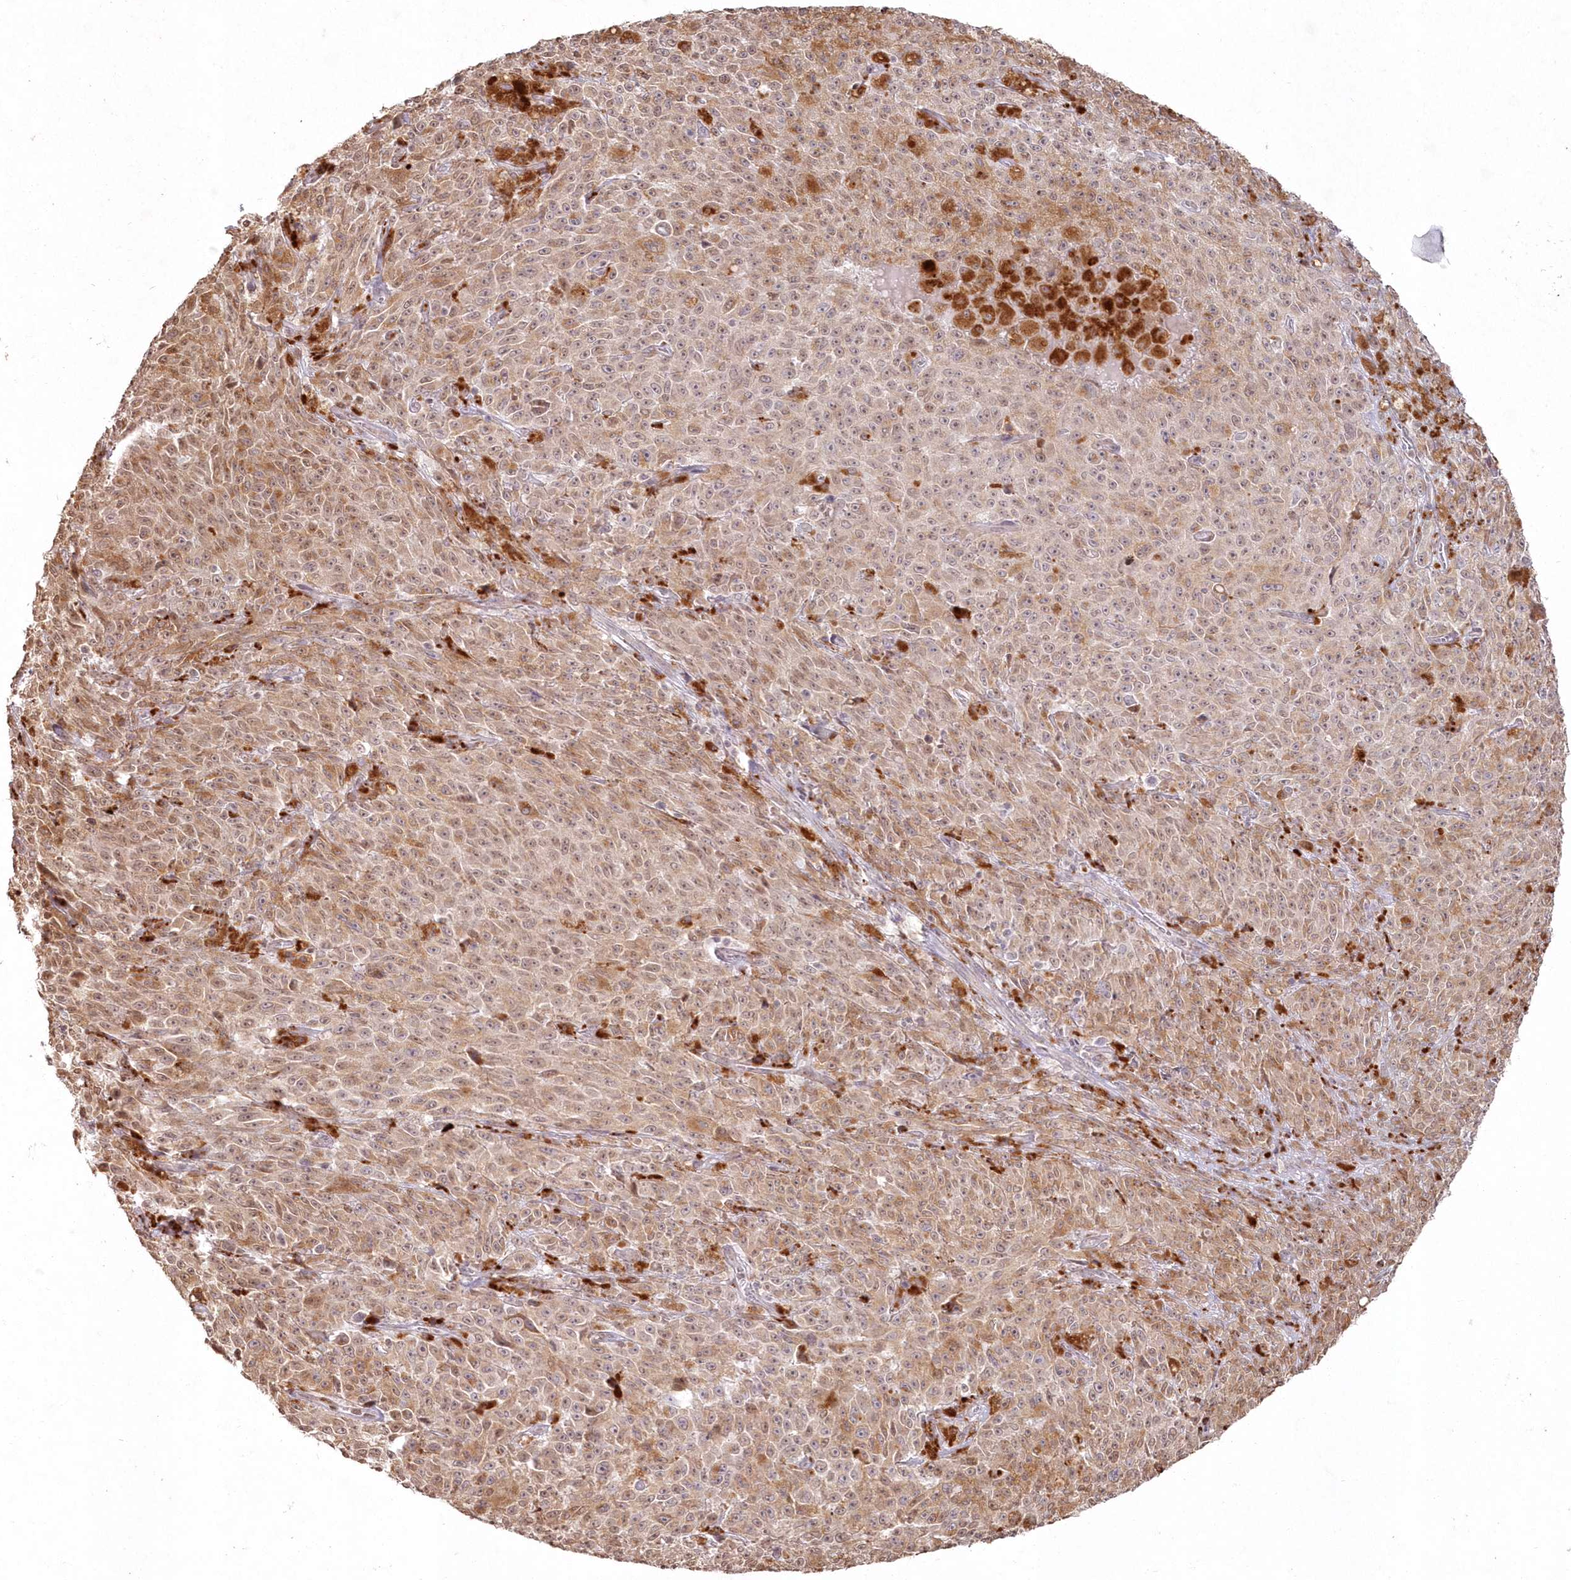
{"staining": {"intensity": "moderate", "quantity": ">75%", "location": "cytoplasmic/membranous"}, "tissue": "melanoma", "cell_type": "Tumor cells", "image_type": "cancer", "snomed": [{"axis": "morphology", "description": "Malignant melanoma, NOS"}, {"axis": "topography", "description": "Skin"}], "caption": "Immunohistochemical staining of malignant melanoma exhibits medium levels of moderate cytoplasmic/membranous protein expression in about >75% of tumor cells.", "gene": "ARSB", "patient": {"sex": "female", "age": 82}}